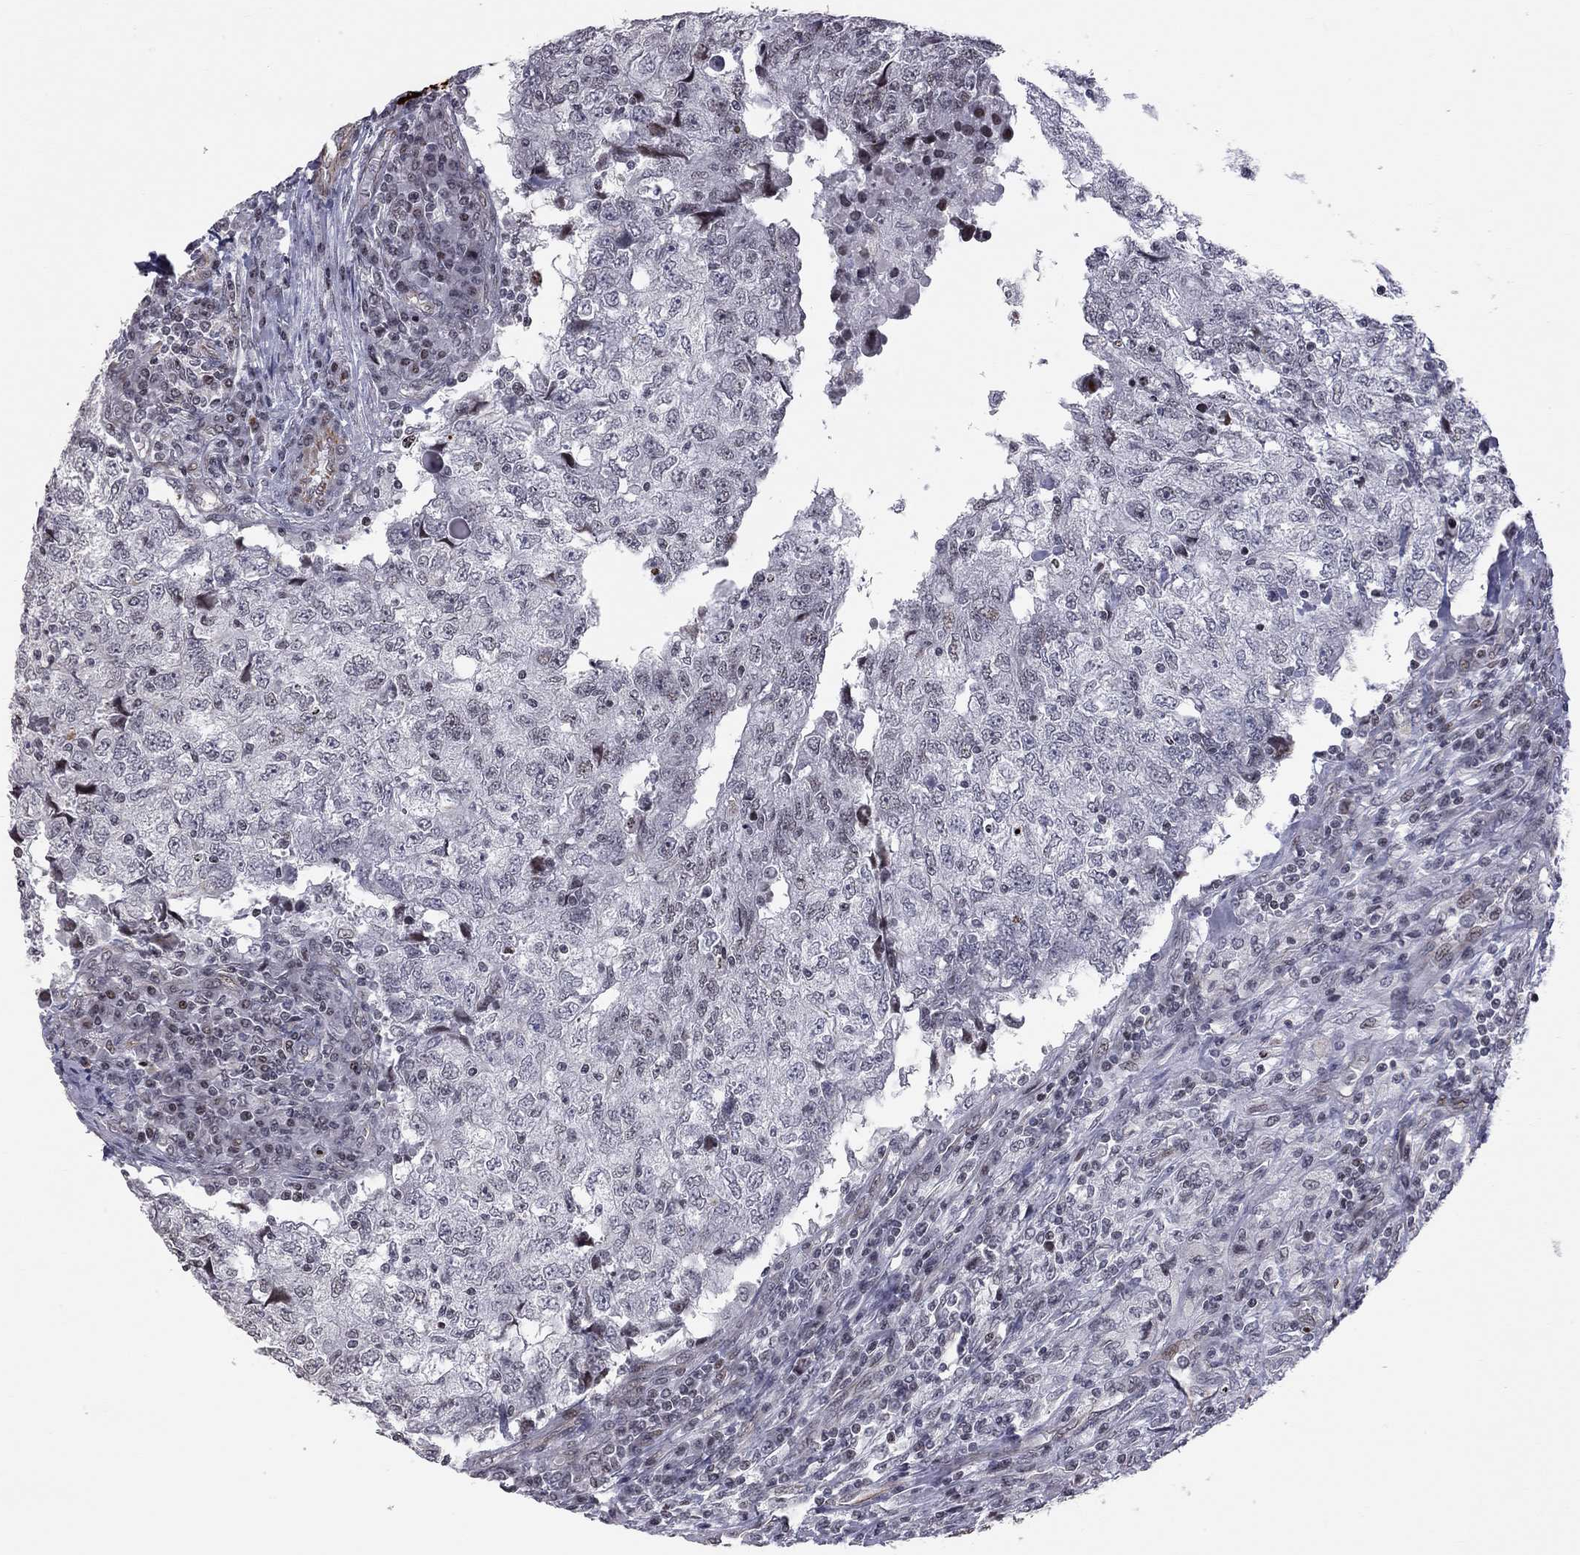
{"staining": {"intensity": "negative", "quantity": "none", "location": "none"}, "tissue": "breast cancer", "cell_type": "Tumor cells", "image_type": "cancer", "snomed": [{"axis": "morphology", "description": "Duct carcinoma"}, {"axis": "topography", "description": "Breast"}], "caption": "An immunohistochemistry histopathology image of breast cancer (invasive ductal carcinoma) is shown. There is no staining in tumor cells of breast cancer (invasive ductal carcinoma).", "gene": "MTNR1B", "patient": {"sex": "female", "age": 30}}